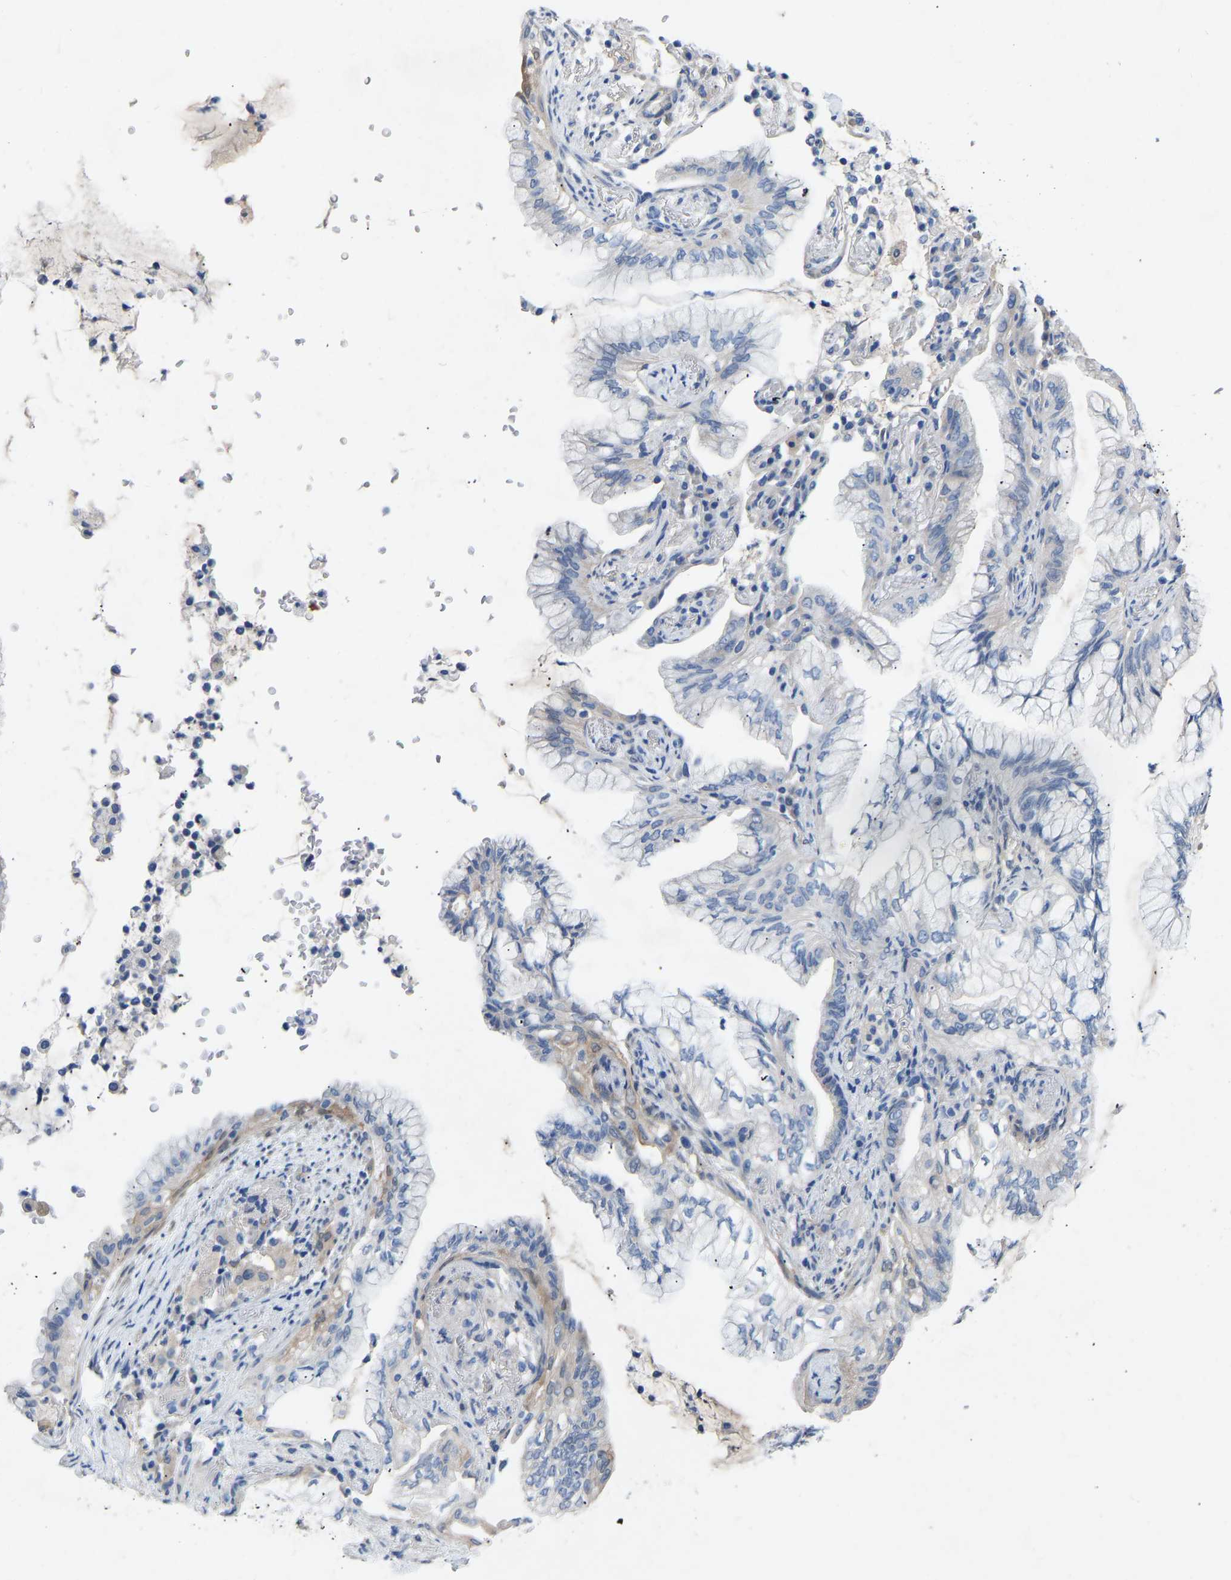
{"staining": {"intensity": "weak", "quantity": "<25%", "location": "cytoplasmic/membranous"}, "tissue": "lung cancer", "cell_type": "Tumor cells", "image_type": "cancer", "snomed": [{"axis": "morphology", "description": "Adenocarcinoma, NOS"}, {"axis": "topography", "description": "Lung"}], "caption": "IHC micrograph of neoplastic tissue: human lung adenocarcinoma stained with DAB (3,3'-diaminobenzidine) shows no significant protein staining in tumor cells.", "gene": "RBP1", "patient": {"sex": "female", "age": 70}}